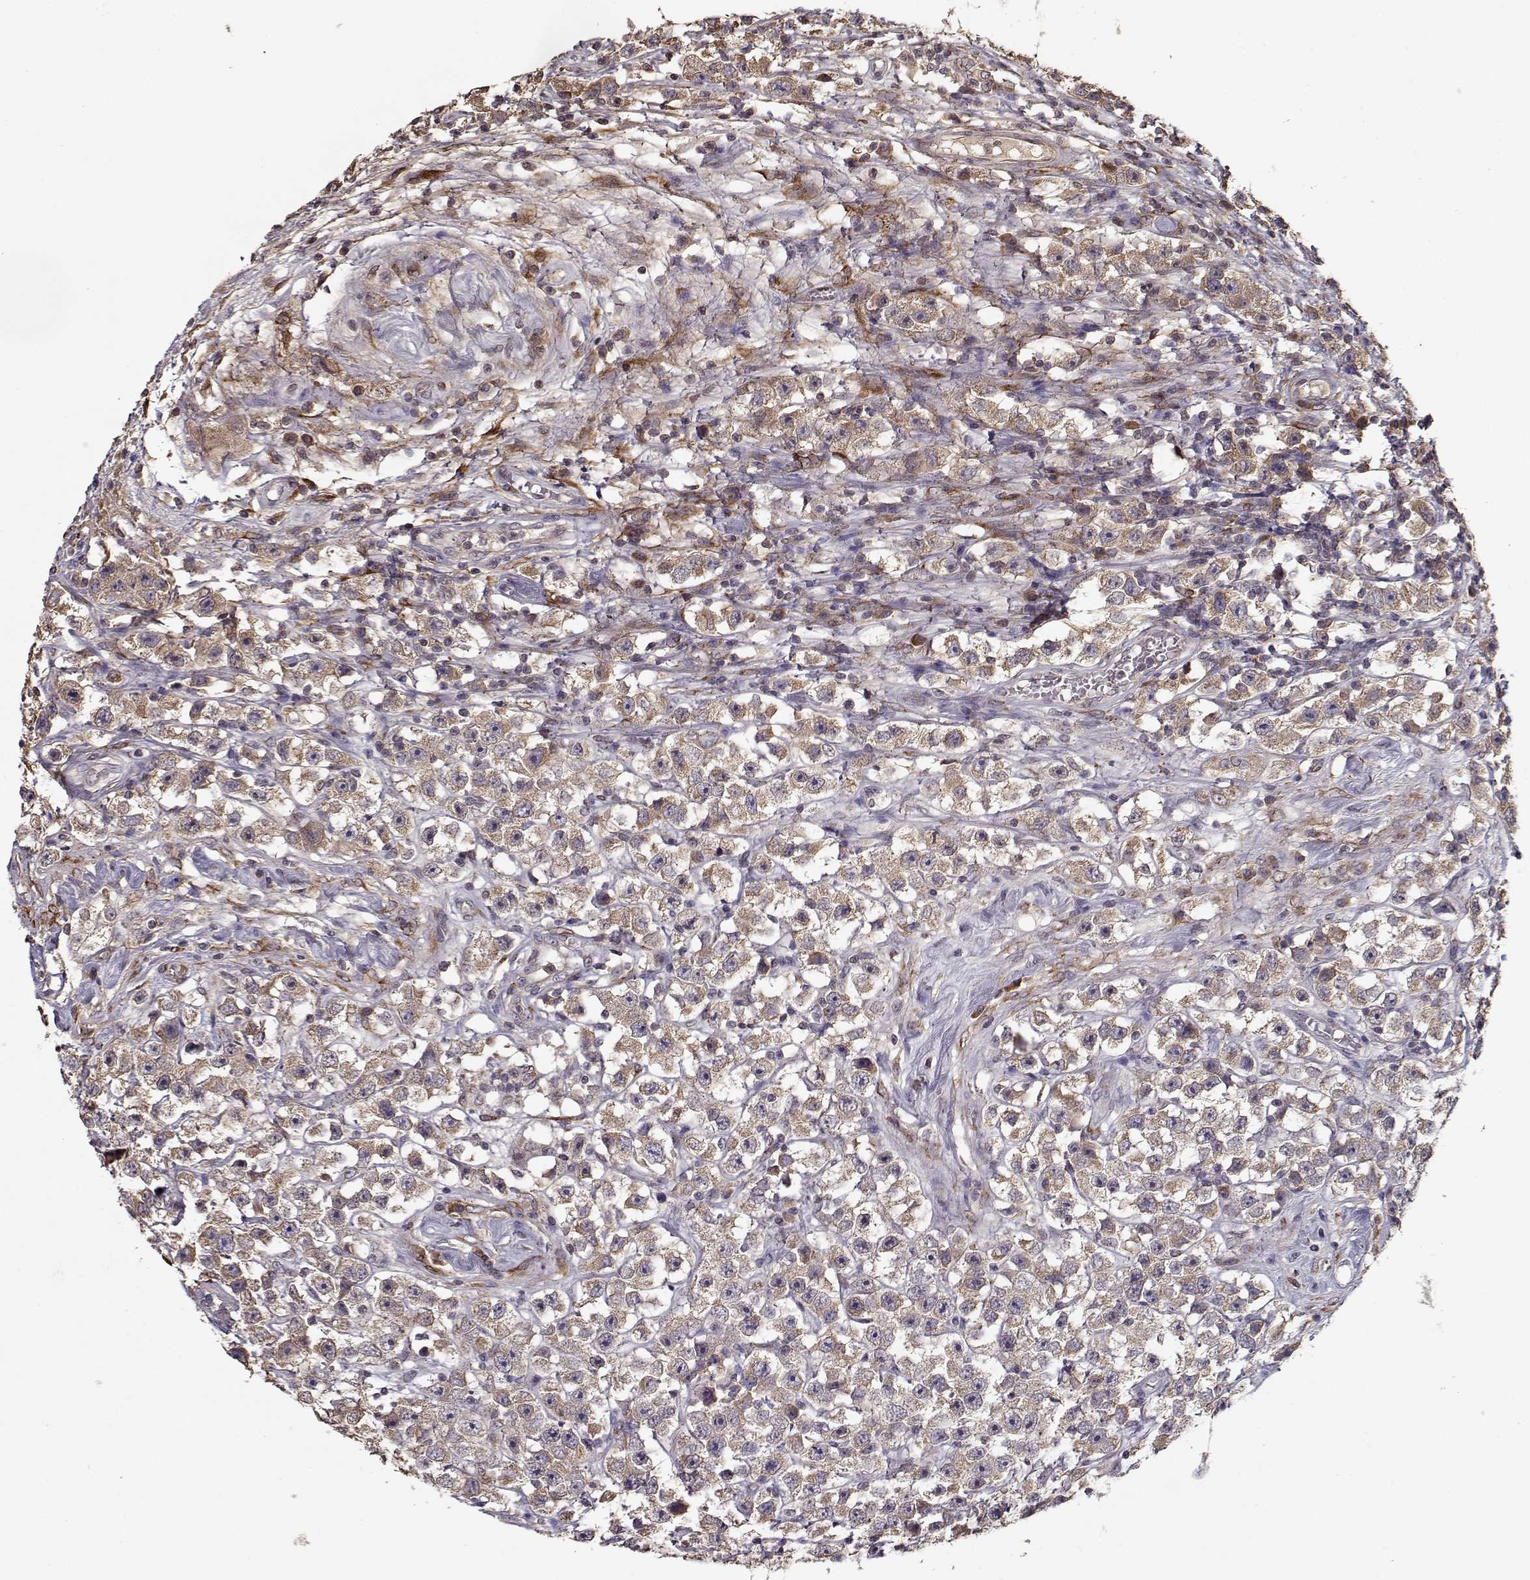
{"staining": {"intensity": "moderate", "quantity": ">75%", "location": "cytoplasmic/membranous"}, "tissue": "testis cancer", "cell_type": "Tumor cells", "image_type": "cancer", "snomed": [{"axis": "morphology", "description": "Seminoma, NOS"}, {"axis": "topography", "description": "Testis"}], "caption": "A brown stain shows moderate cytoplasmic/membranous positivity of a protein in seminoma (testis) tumor cells.", "gene": "IMMP1L", "patient": {"sex": "male", "age": 45}}